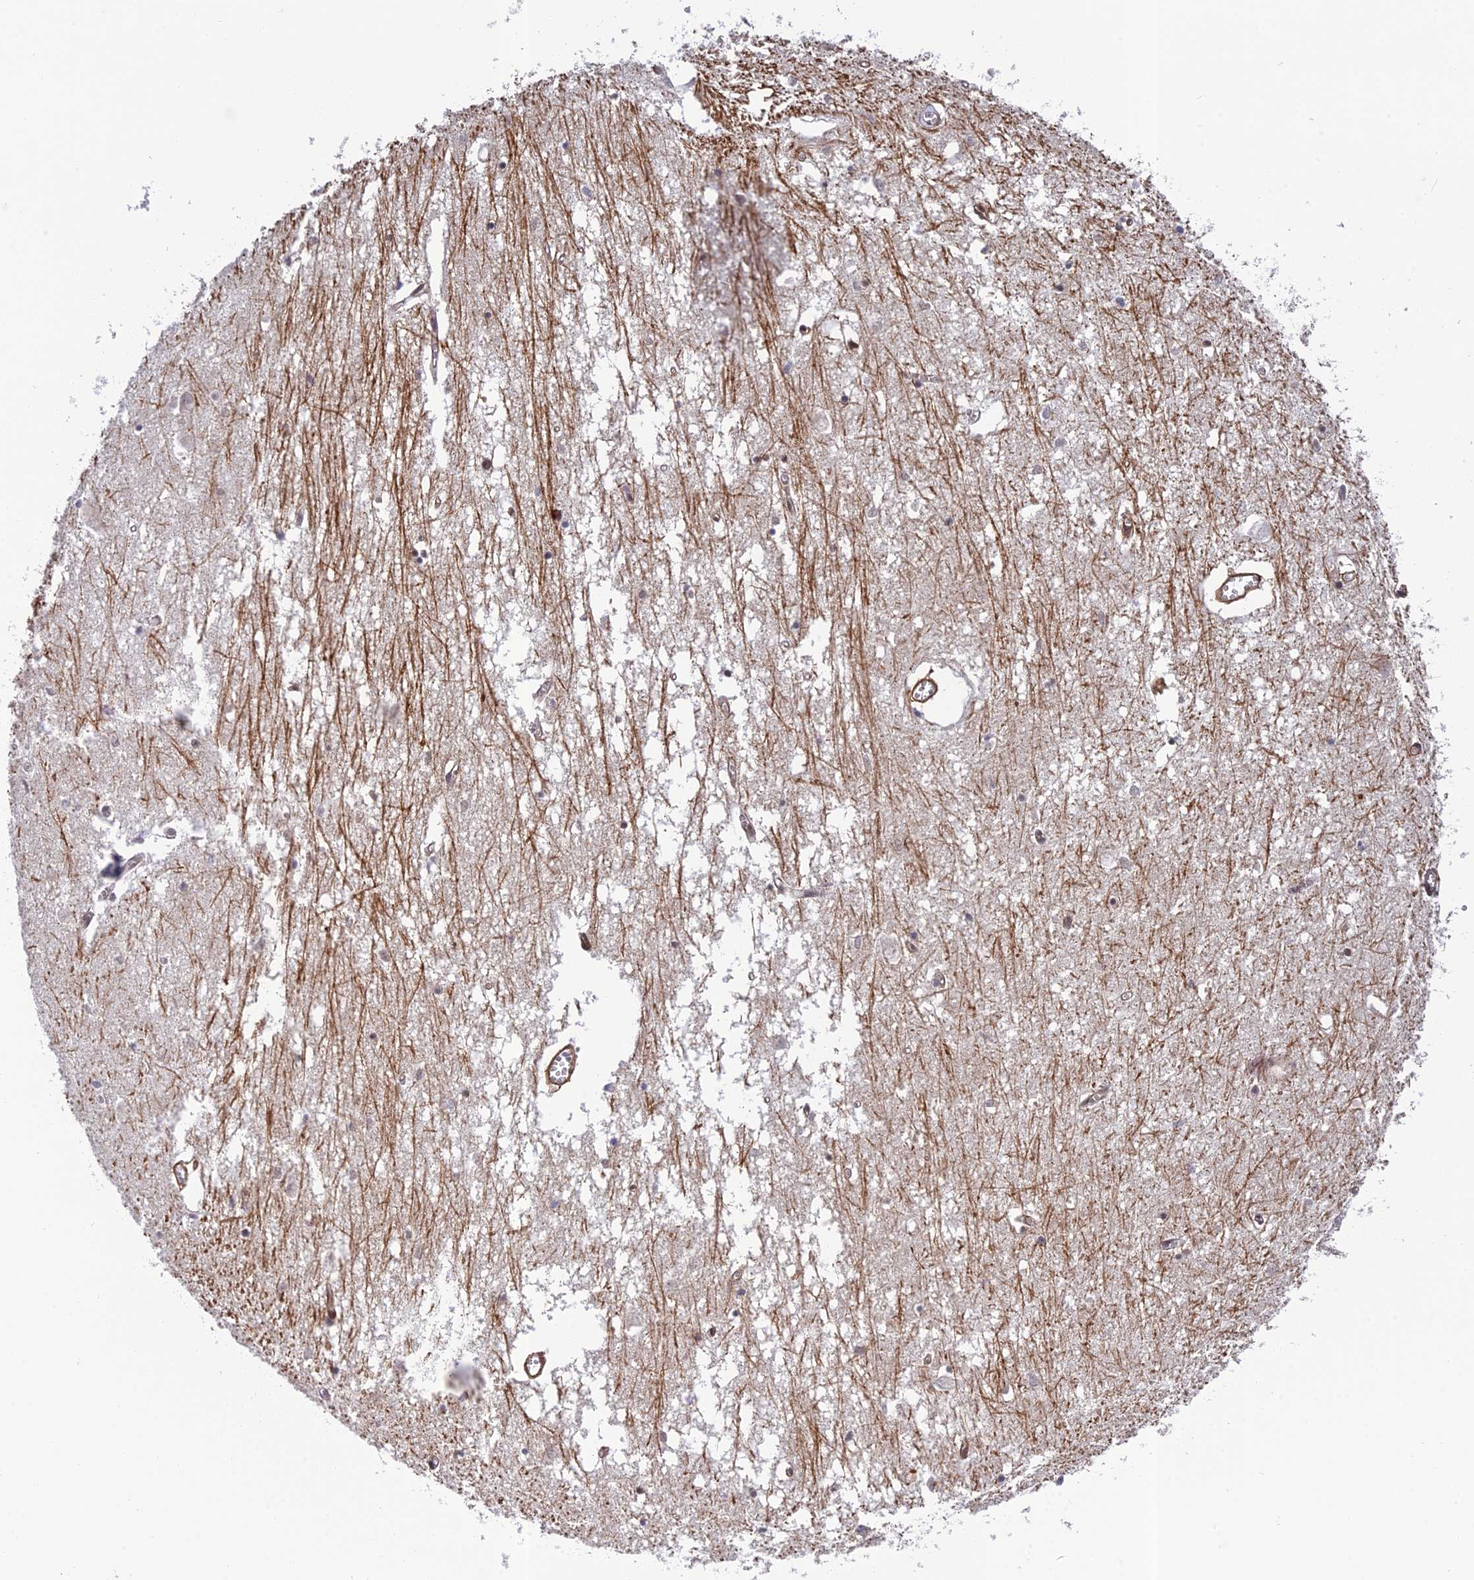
{"staining": {"intensity": "moderate", "quantity": "<25%", "location": "nuclear"}, "tissue": "hippocampus", "cell_type": "Glial cells", "image_type": "normal", "snomed": [{"axis": "morphology", "description": "Normal tissue, NOS"}, {"axis": "topography", "description": "Hippocampus"}], "caption": "Immunohistochemistry staining of benign hippocampus, which exhibits low levels of moderate nuclear positivity in approximately <25% of glial cells indicating moderate nuclear protein staining. The staining was performed using DAB (3,3'-diaminobenzidine) (brown) for protein detection and nuclei were counterstained in hematoxylin (blue).", "gene": "REXO1", "patient": {"sex": "male", "age": 70}}